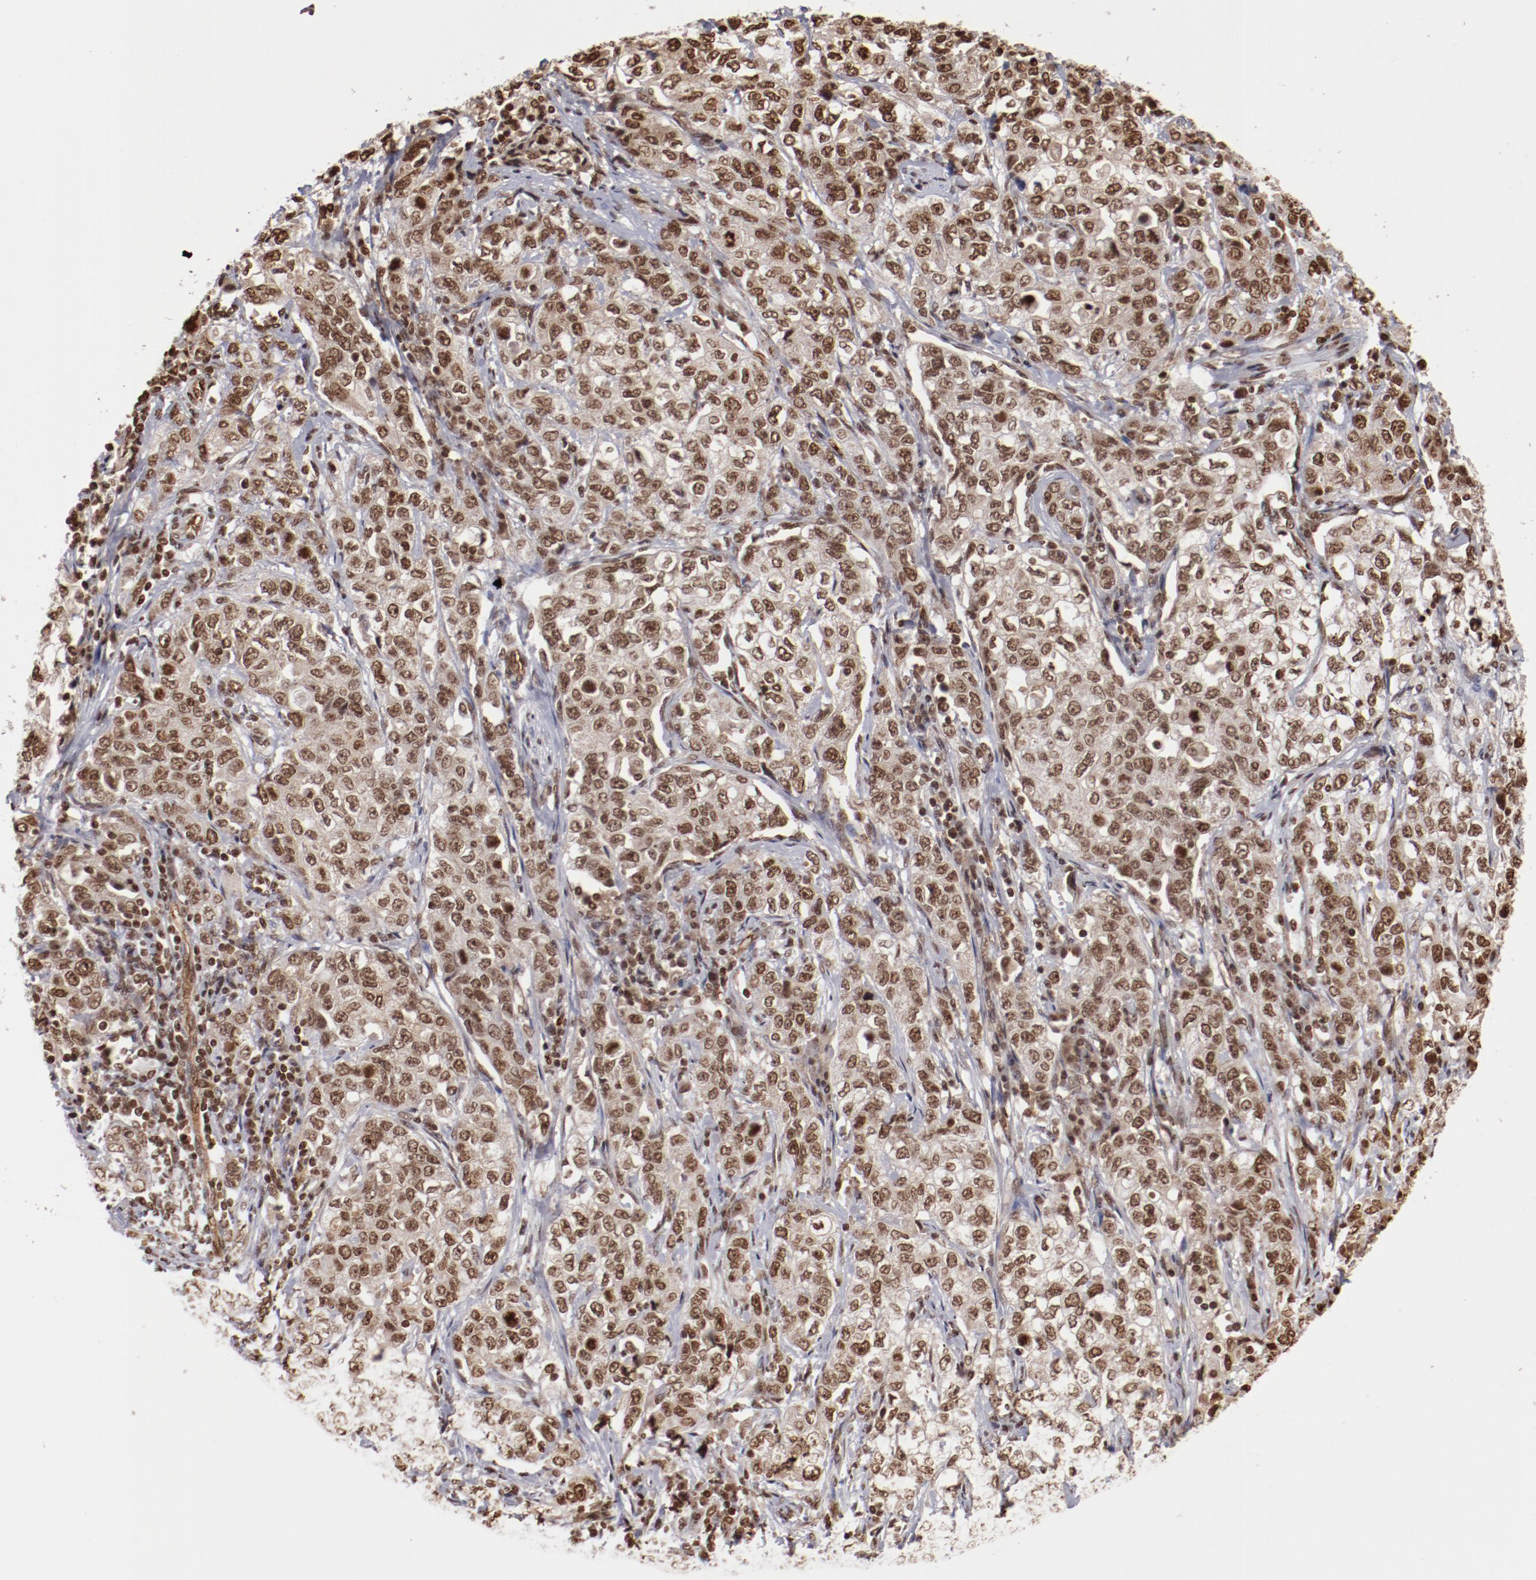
{"staining": {"intensity": "moderate", "quantity": ">75%", "location": "nuclear"}, "tissue": "stomach cancer", "cell_type": "Tumor cells", "image_type": "cancer", "snomed": [{"axis": "morphology", "description": "Adenocarcinoma, NOS"}, {"axis": "topography", "description": "Stomach"}], "caption": "Immunohistochemical staining of human adenocarcinoma (stomach) shows moderate nuclear protein staining in approximately >75% of tumor cells. (brown staining indicates protein expression, while blue staining denotes nuclei).", "gene": "ABL2", "patient": {"sex": "male", "age": 48}}